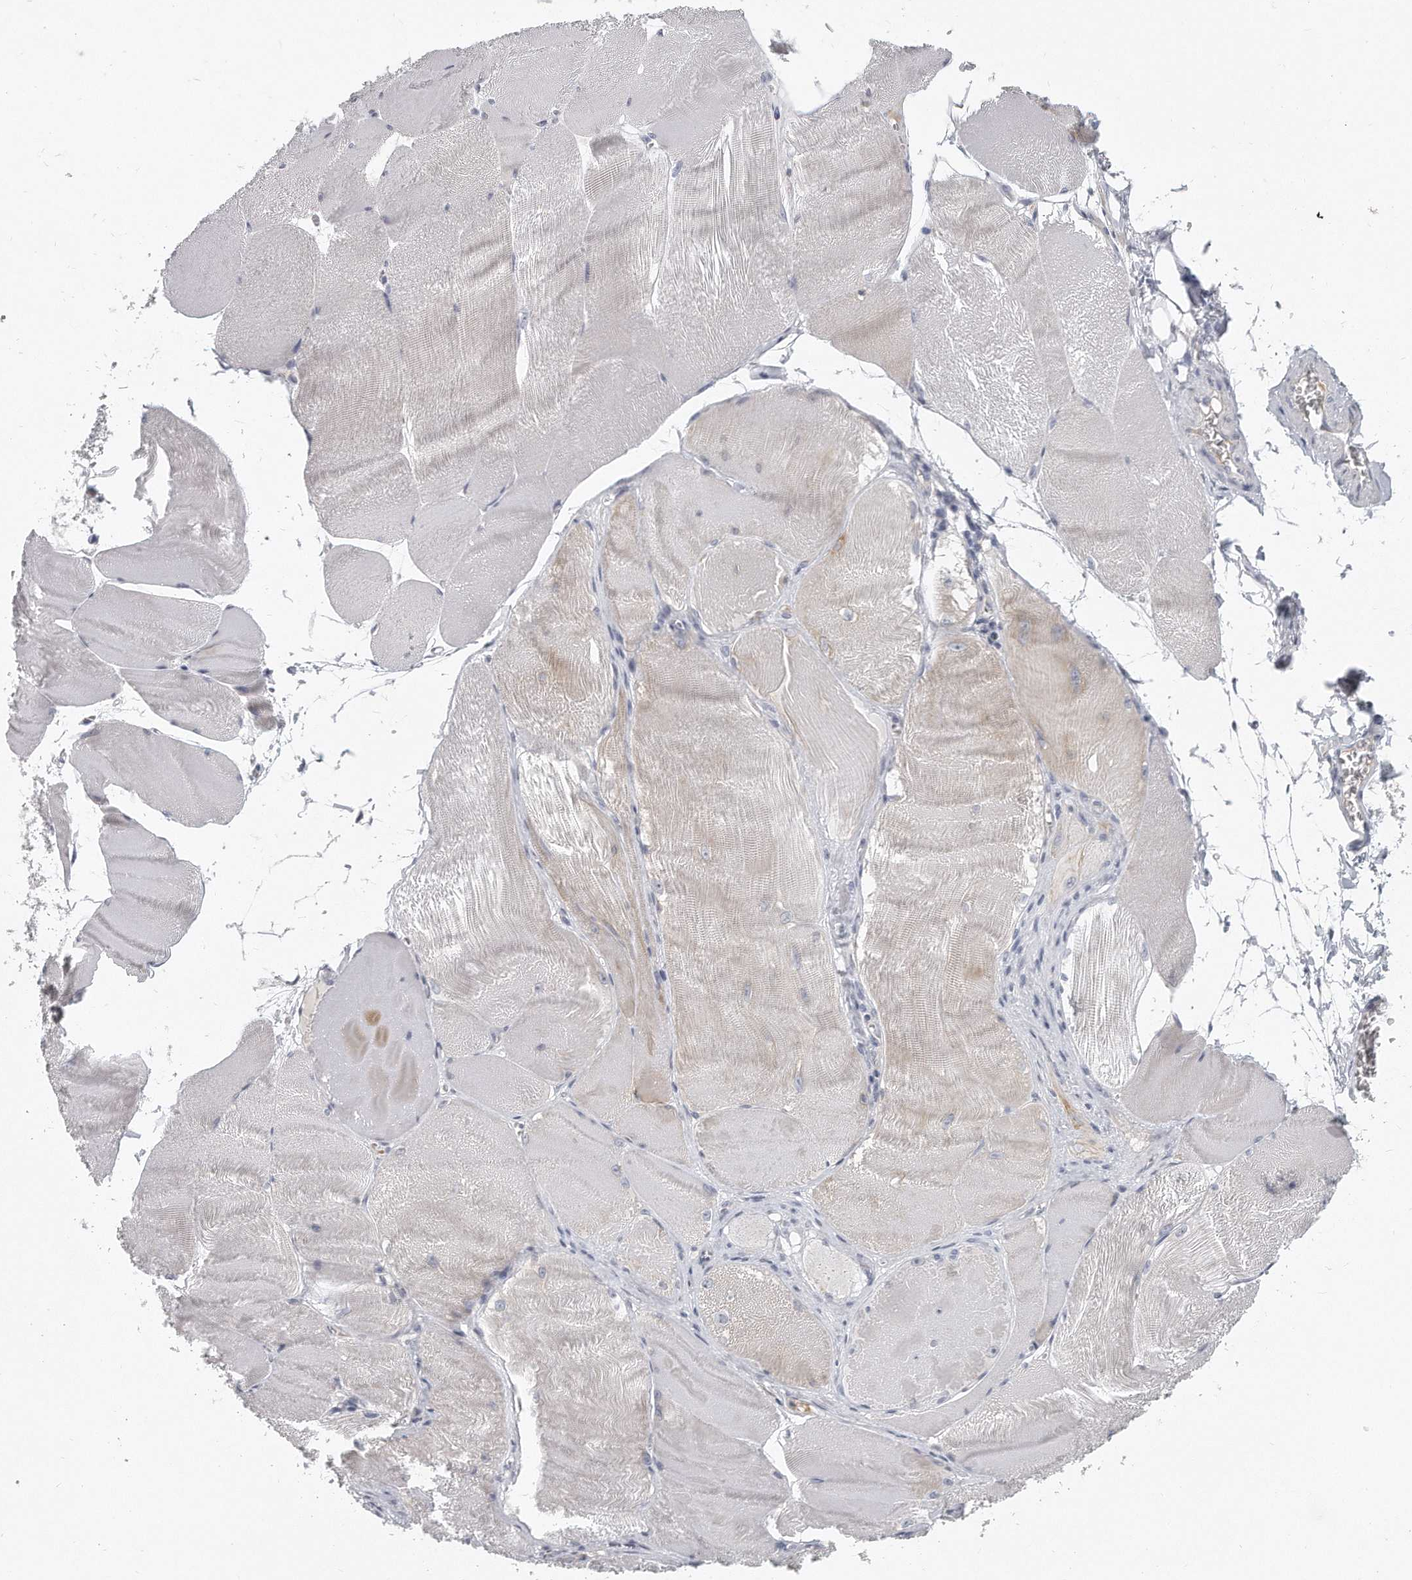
{"staining": {"intensity": "weak", "quantity": "<25%", "location": "cytoplasmic/membranous"}, "tissue": "skeletal muscle", "cell_type": "Myocytes", "image_type": "normal", "snomed": [{"axis": "morphology", "description": "Normal tissue, NOS"}, {"axis": "morphology", "description": "Basal cell carcinoma"}, {"axis": "topography", "description": "Skeletal muscle"}], "caption": "Myocytes are negative for brown protein staining in benign skeletal muscle. (DAB (3,3'-diaminobenzidine) immunohistochemistry with hematoxylin counter stain).", "gene": "PLEKHA6", "patient": {"sex": "female", "age": 64}}